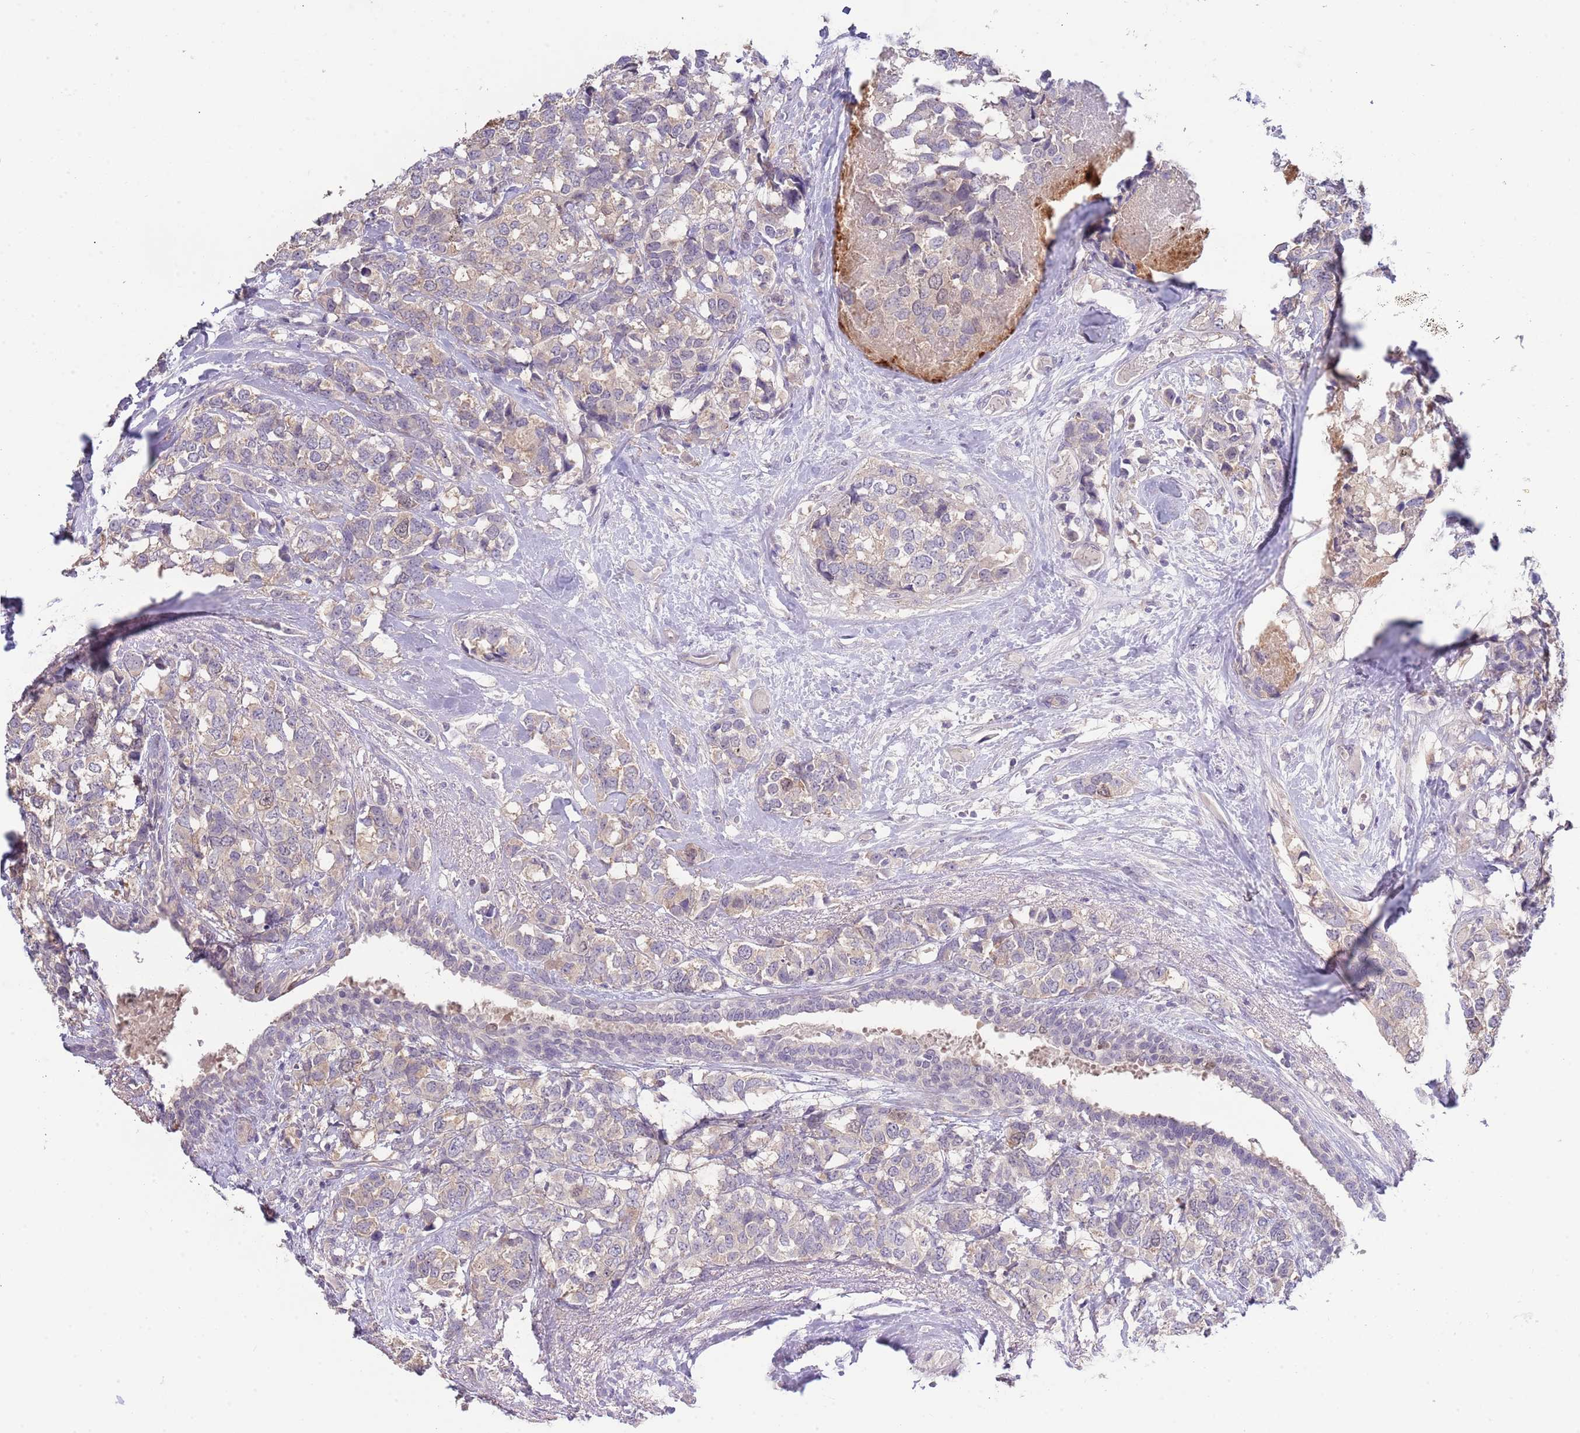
{"staining": {"intensity": "moderate", "quantity": "<25%", "location": "cytoplasmic/membranous"}, "tissue": "breast cancer", "cell_type": "Tumor cells", "image_type": "cancer", "snomed": [{"axis": "morphology", "description": "Lobular carcinoma"}, {"axis": "topography", "description": "Breast"}], "caption": "A low amount of moderate cytoplasmic/membranous positivity is present in about <25% of tumor cells in breast lobular carcinoma tissue.", "gene": "PIMREG", "patient": {"sex": "female", "age": 59}}